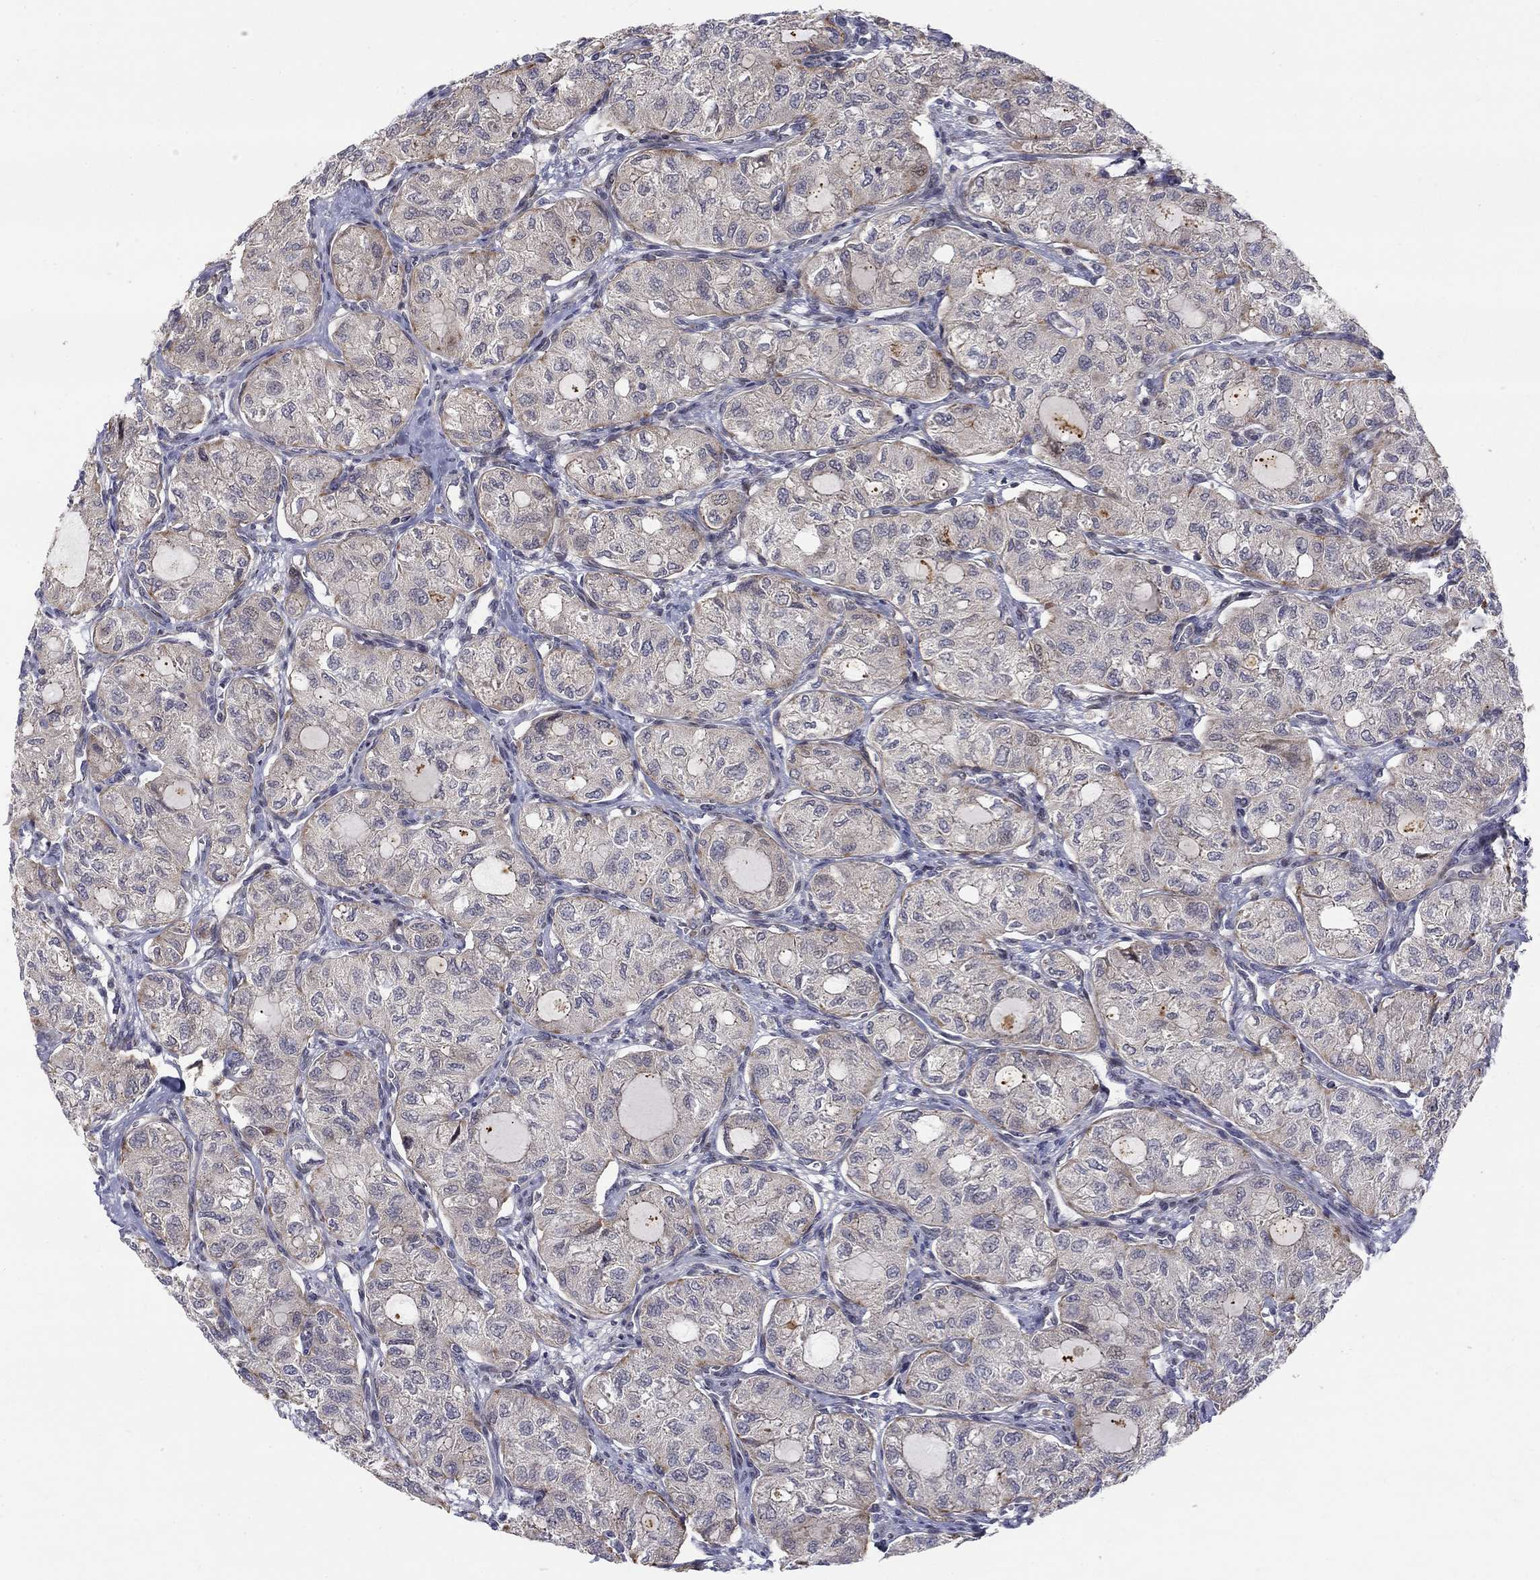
{"staining": {"intensity": "negative", "quantity": "none", "location": "none"}, "tissue": "thyroid cancer", "cell_type": "Tumor cells", "image_type": "cancer", "snomed": [{"axis": "morphology", "description": "Follicular adenoma carcinoma, NOS"}, {"axis": "topography", "description": "Thyroid gland"}], "caption": "High magnification brightfield microscopy of thyroid cancer (follicular adenoma carcinoma) stained with DAB (brown) and counterstained with hematoxylin (blue): tumor cells show no significant staining.", "gene": "WDR19", "patient": {"sex": "male", "age": 75}}